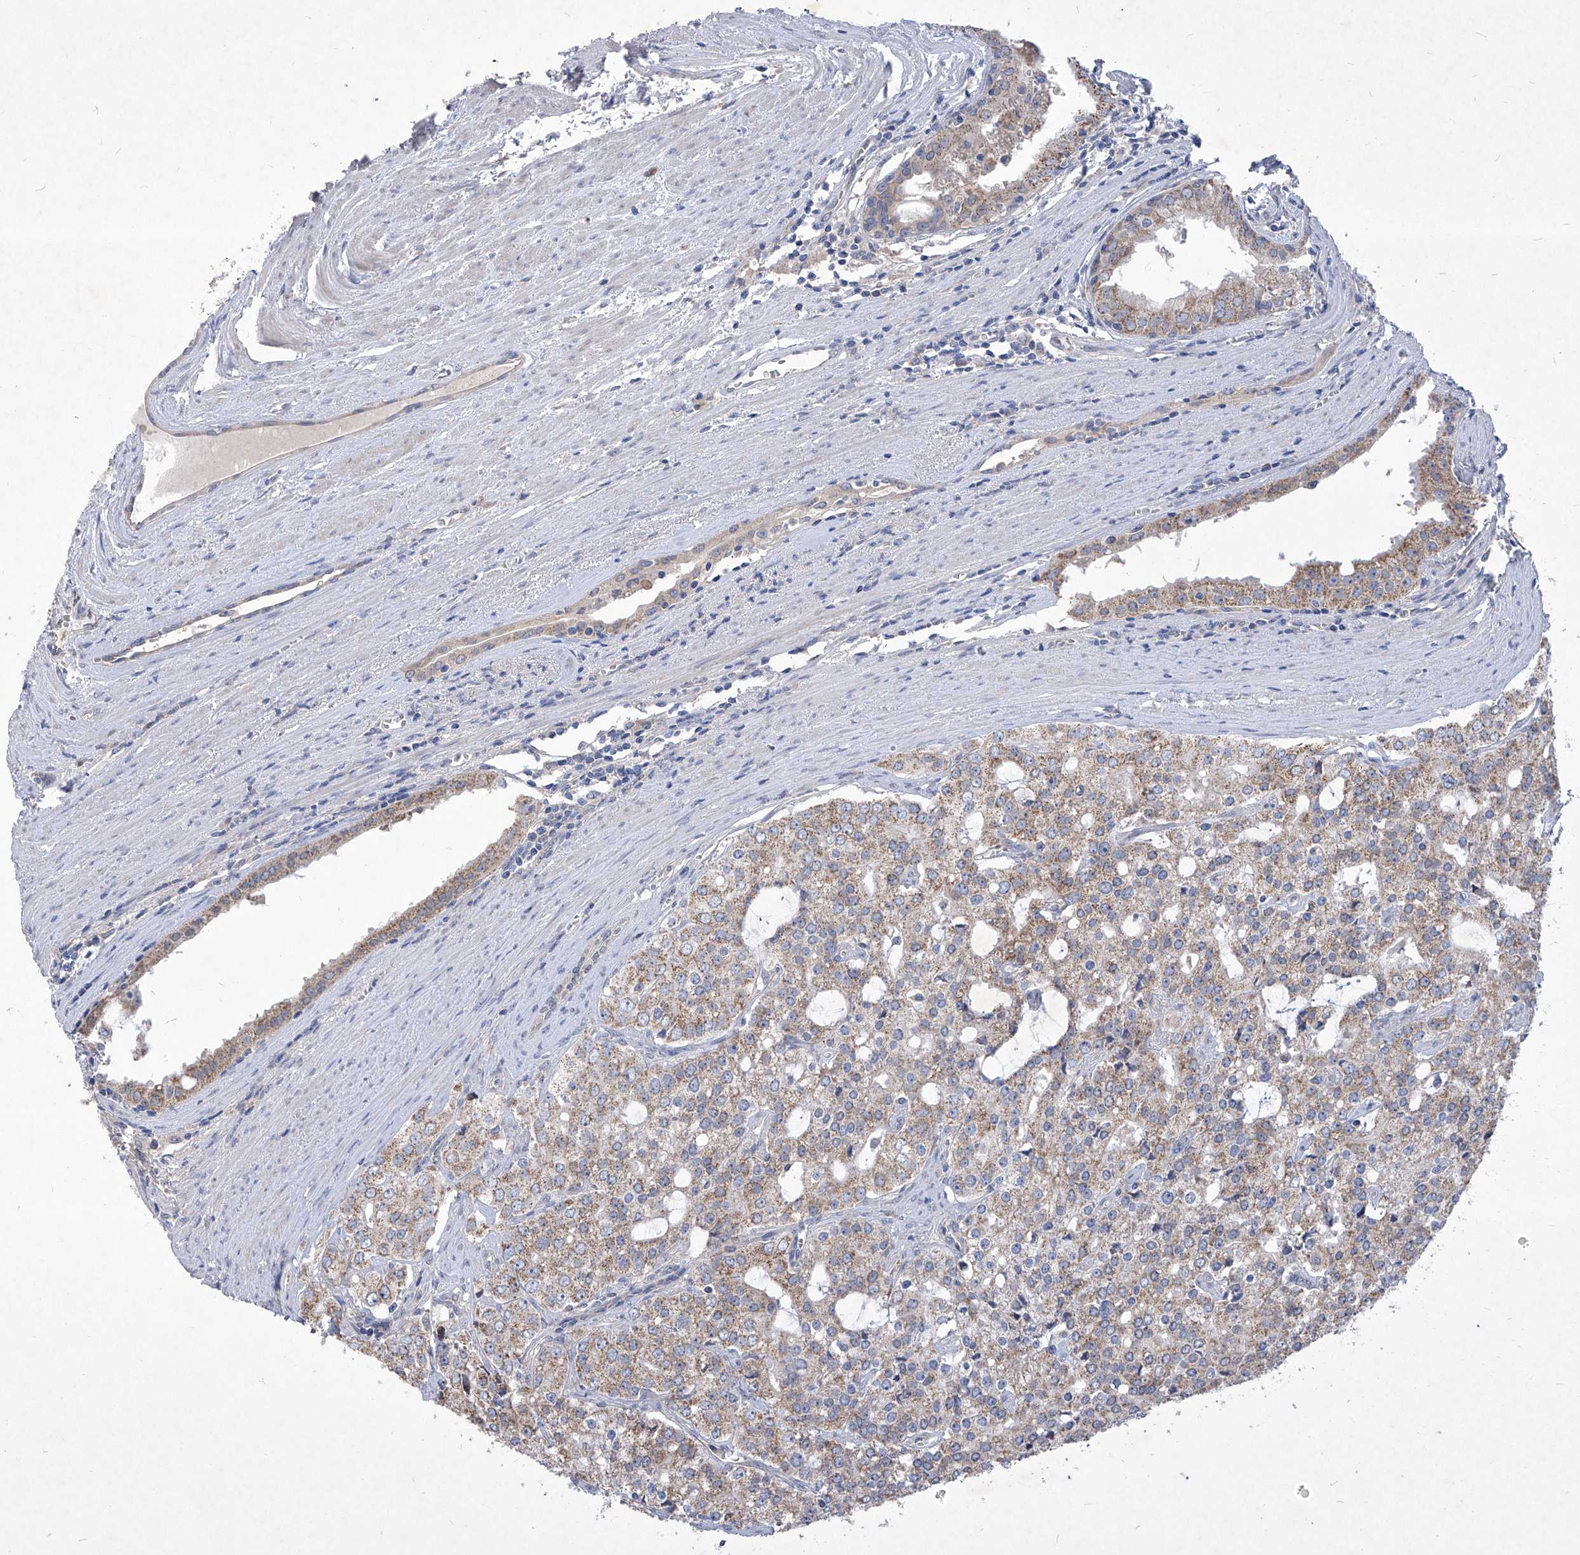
{"staining": {"intensity": "weak", "quantity": ">75%", "location": "cytoplasmic/membranous"}, "tissue": "prostate cancer", "cell_type": "Tumor cells", "image_type": "cancer", "snomed": [{"axis": "morphology", "description": "Adenocarcinoma, High grade"}, {"axis": "topography", "description": "Prostate"}], "caption": "DAB (3,3'-diaminobenzidine) immunohistochemical staining of prostate adenocarcinoma (high-grade) displays weak cytoplasmic/membranous protein positivity in approximately >75% of tumor cells.", "gene": "COQ3", "patient": {"sex": "male", "age": 68}}